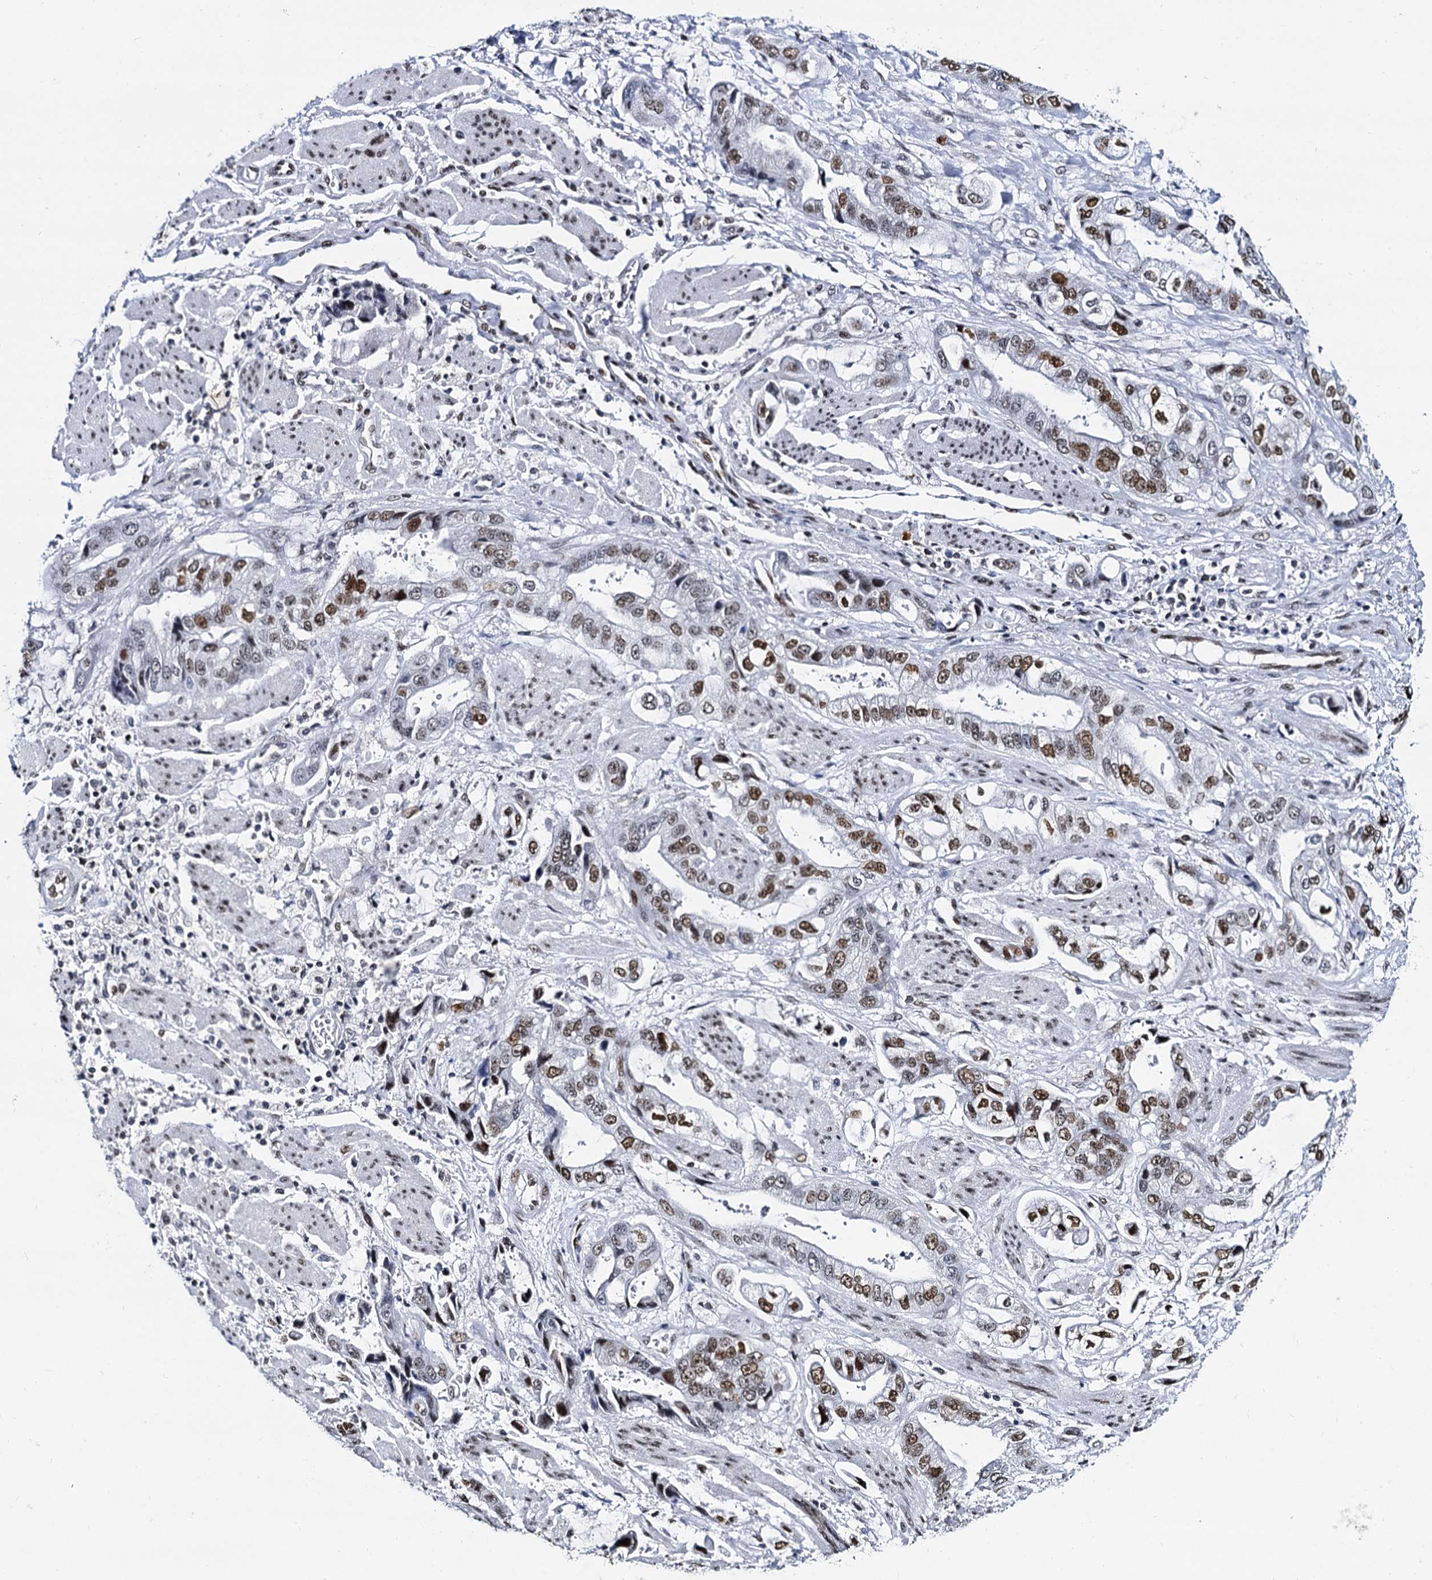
{"staining": {"intensity": "strong", "quantity": ">75%", "location": "nuclear"}, "tissue": "stomach cancer", "cell_type": "Tumor cells", "image_type": "cancer", "snomed": [{"axis": "morphology", "description": "Adenocarcinoma, NOS"}, {"axis": "topography", "description": "Stomach"}], "caption": "Human adenocarcinoma (stomach) stained with a protein marker reveals strong staining in tumor cells.", "gene": "CMAS", "patient": {"sex": "male", "age": 62}}